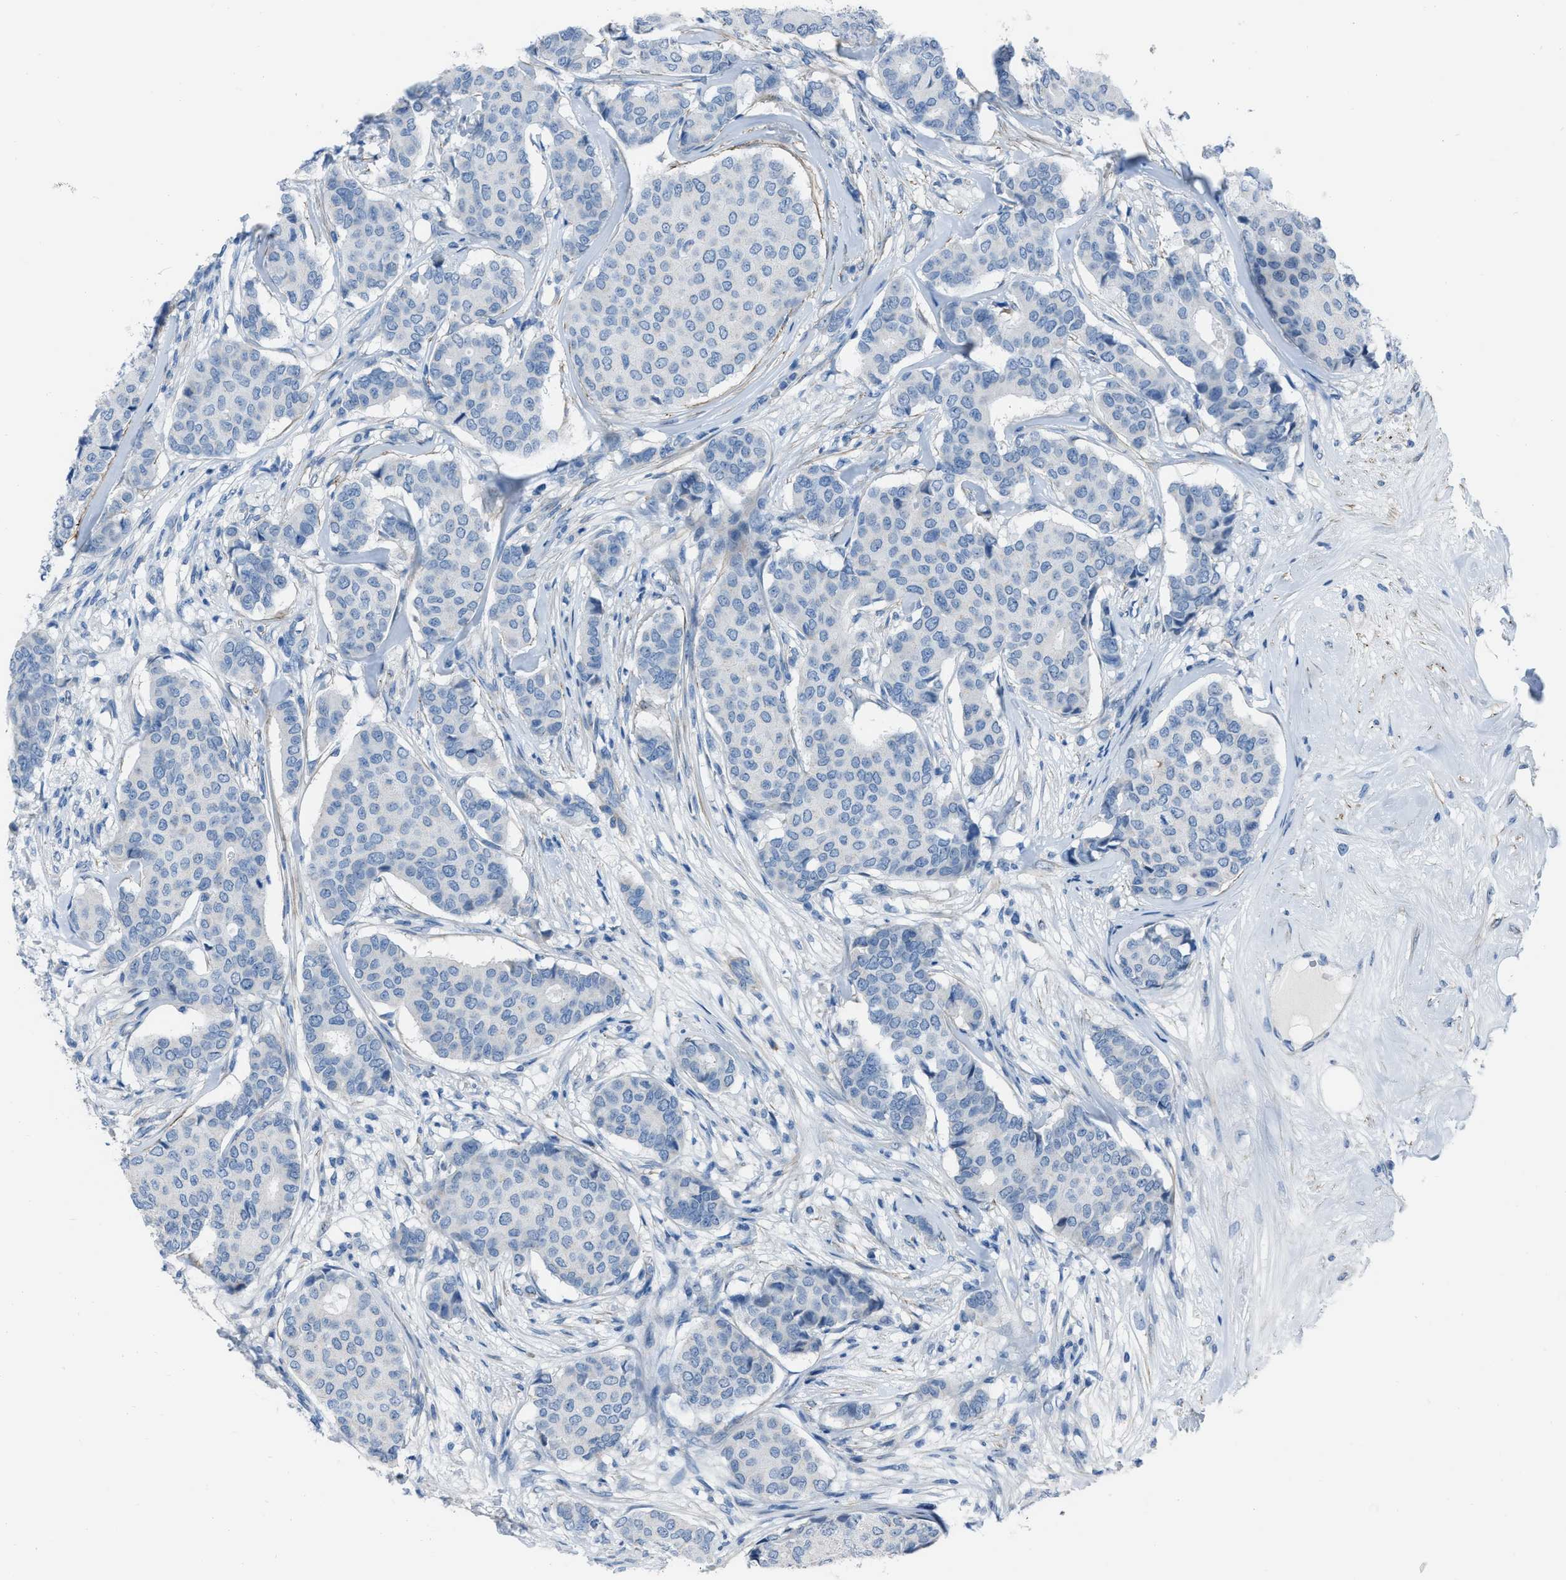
{"staining": {"intensity": "negative", "quantity": "none", "location": "none"}, "tissue": "breast cancer", "cell_type": "Tumor cells", "image_type": "cancer", "snomed": [{"axis": "morphology", "description": "Duct carcinoma"}, {"axis": "topography", "description": "Breast"}], "caption": "Tumor cells are negative for protein expression in human breast cancer. The staining was performed using DAB (3,3'-diaminobenzidine) to visualize the protein expression in brown, while the nuclei were stained in blue with hematoxylin (Magnification: 20x).", "gene": "SPATC1L", "patient": {"sex": "female", "age": 75}}